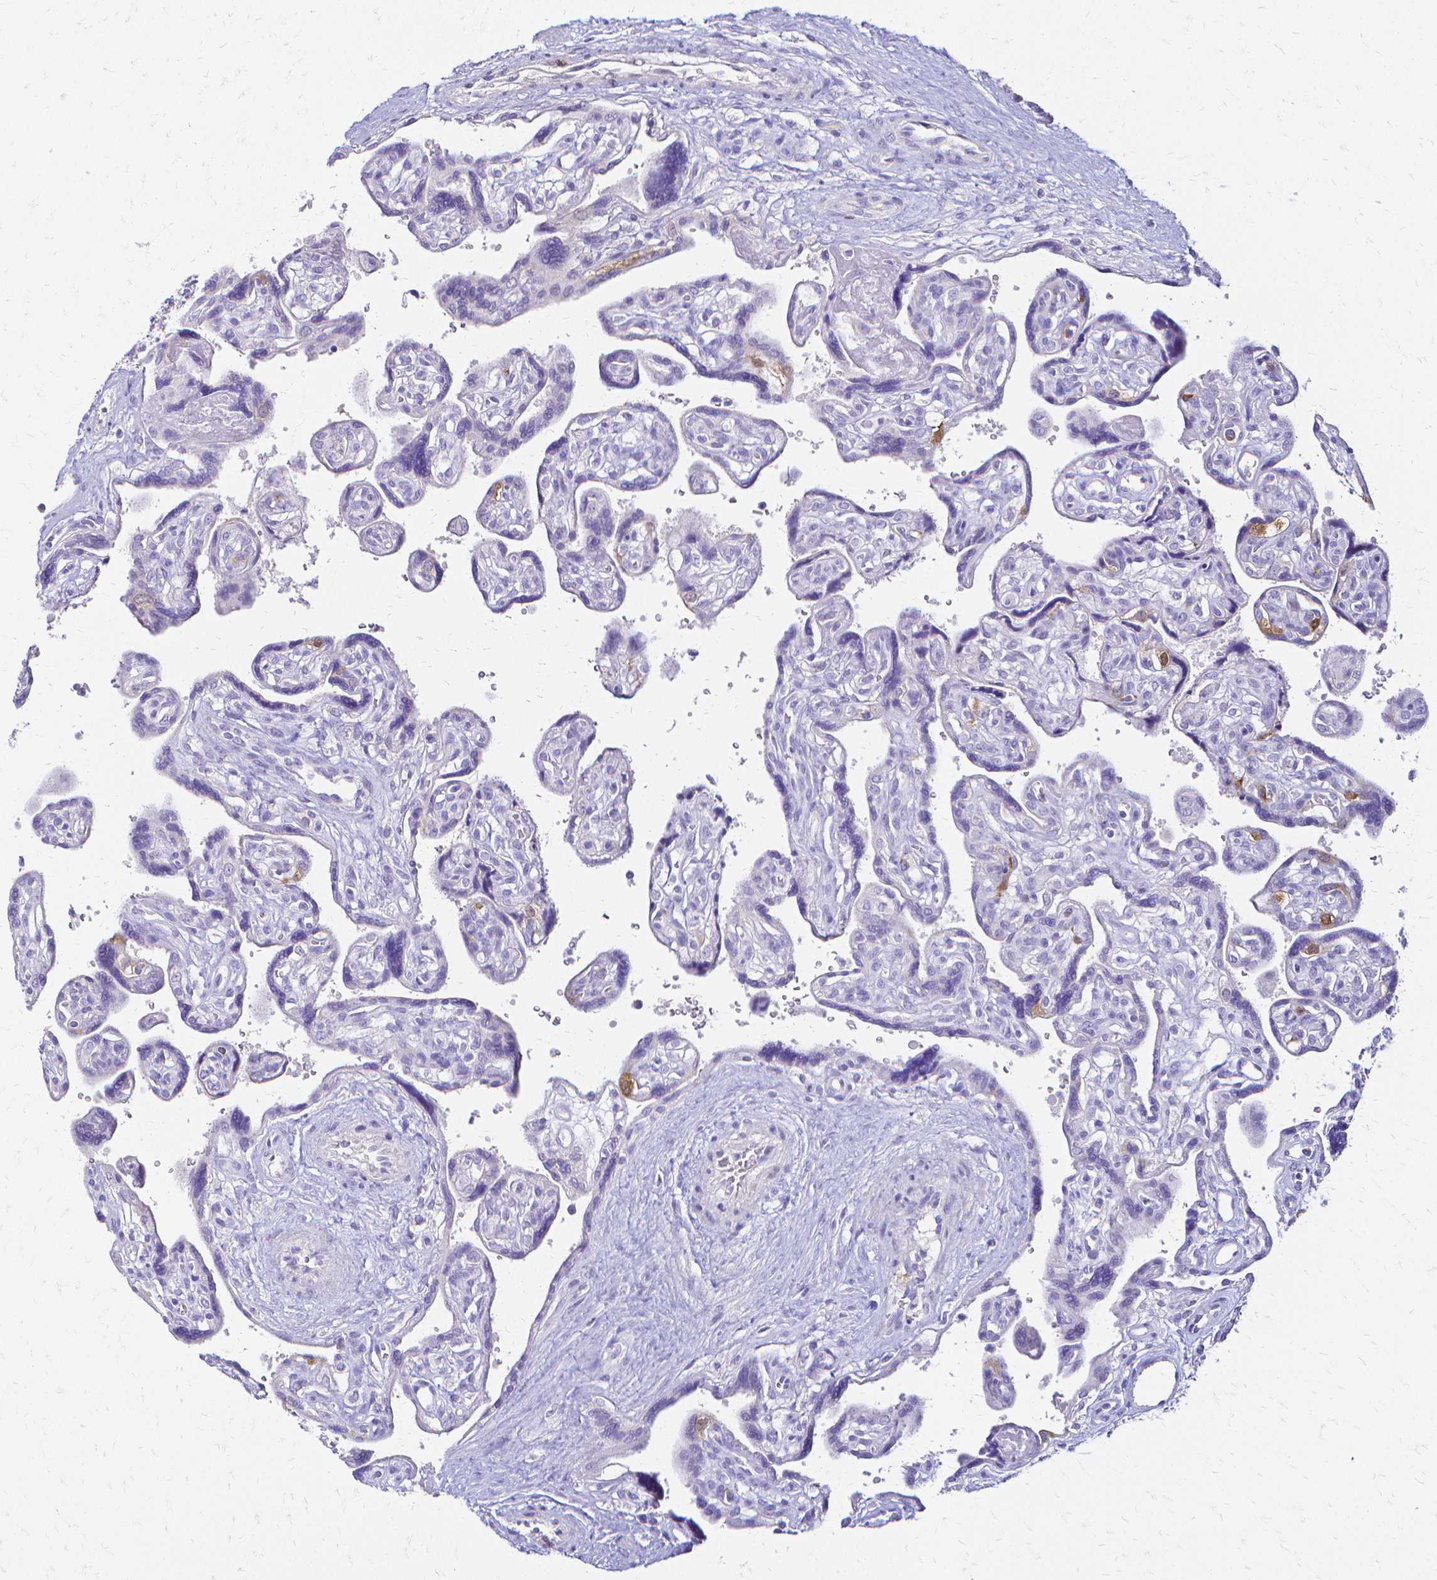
{"staining": {"intensity": "negative", "quantity": "none", "location": "none"}, "tissue": "placenta", "cell_type": "Decidual cells", "image_type": "normal", "snomed": [{"axis": "morphology", "description": "Normal tissue, NOS"}, {"axis": "topography", "description": "Placenta"}], "caption": "Decidual cells show no significant staining in unremarkable placenta. (DAB immunohistochemistry (IHC) with hematoxylin counter stain).", "gene": "CCNB1", "patient": {"sex": "female", "age": 39}}